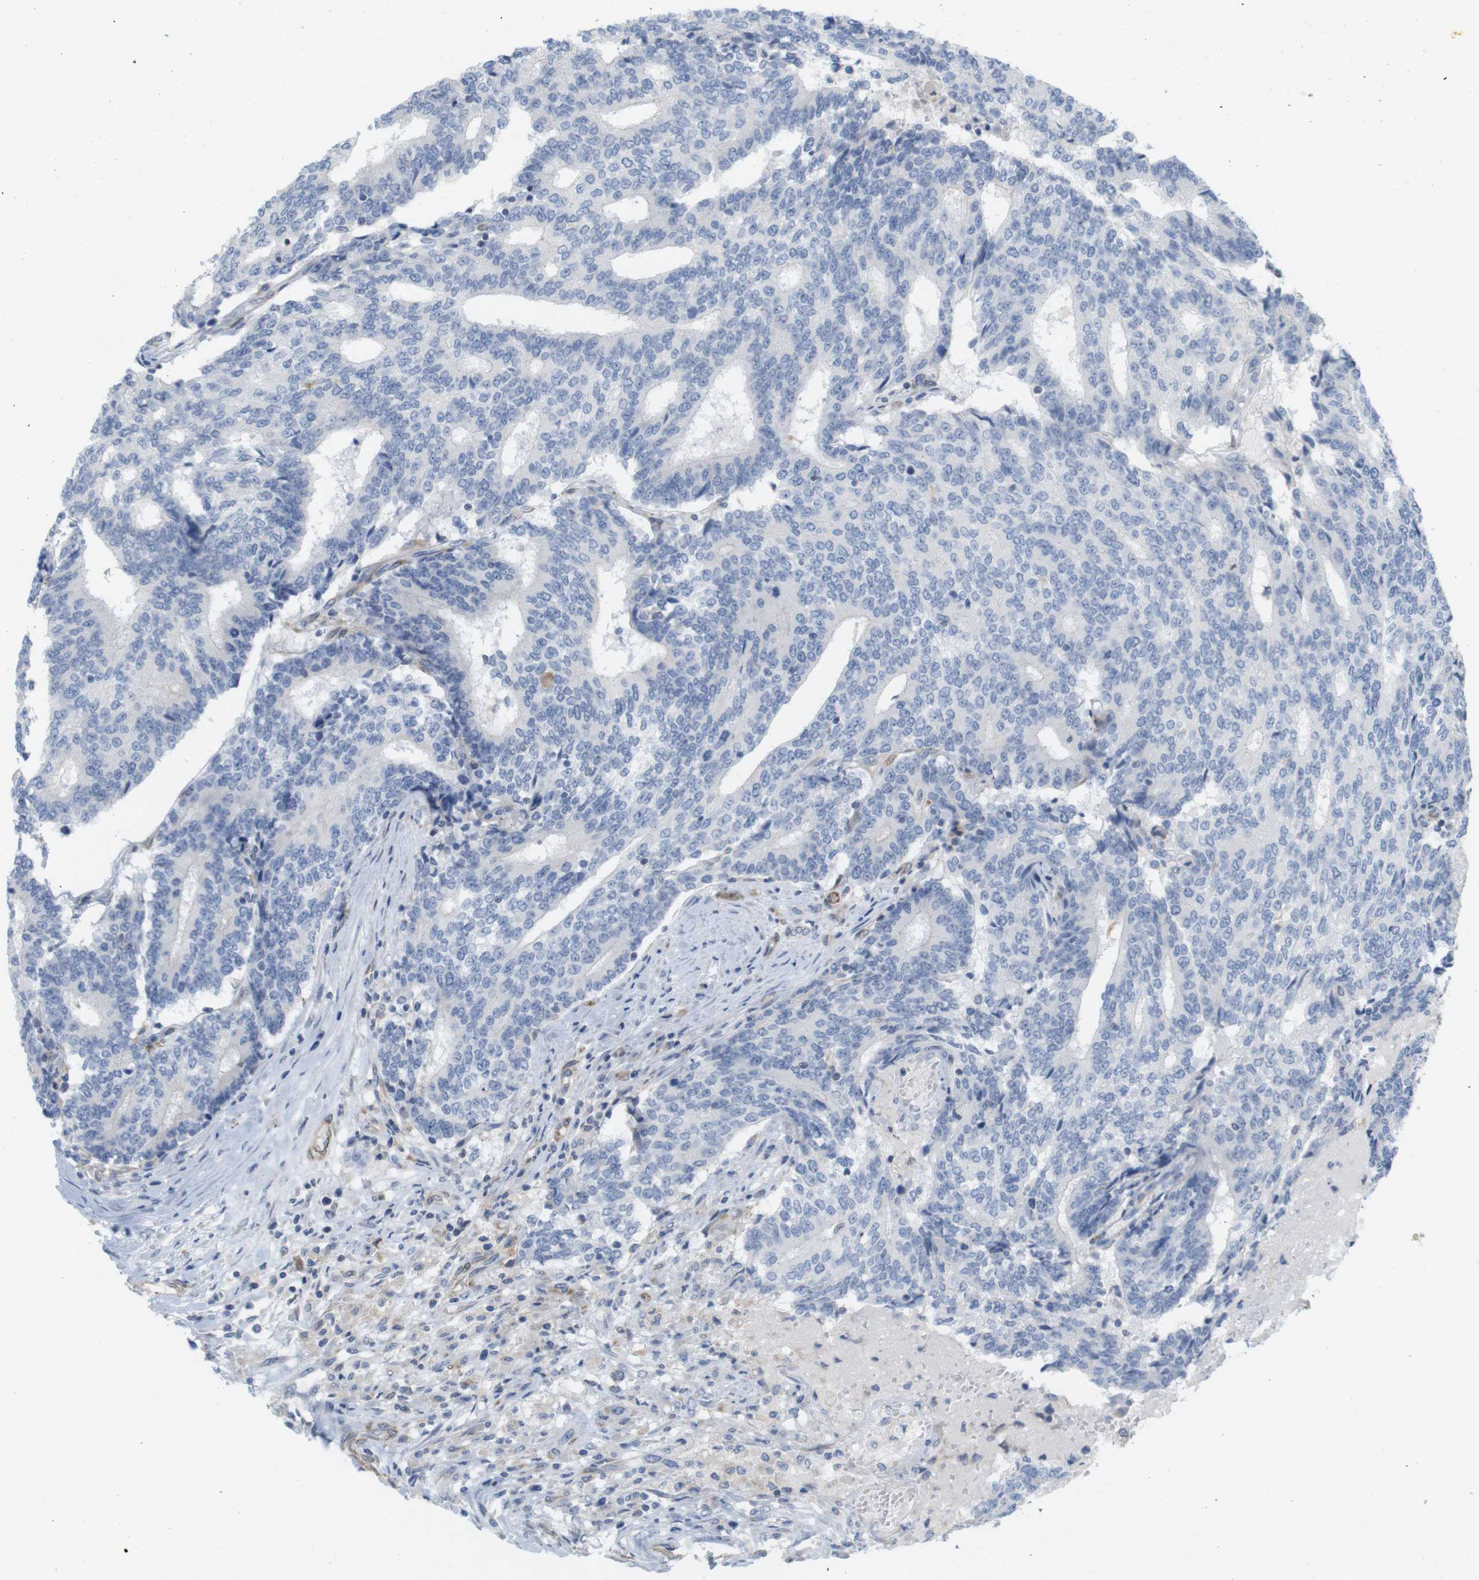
{"staining": {"intensity": "negative", "quantity": "none", "location": "none"}, "tissue": "prostate cancer", "cell_type": "Tumor cells", "image_type": "cancer", "snomed": [{"axis": "morphology", "description": "Normal tissue, NOS"}, {"axis": "morphology", "description": "Adenocarcinoma, High grade"}, {"axis": "topography", "description": "Prostate"}, {"axis": "topography", "description": "Seminal veicle"}], "caption": "An image of human high-grade adenocarcinoma (prostate) is negative for staining in tumor cells.", "gene": "ITPR1", "patient": {"sex": "male", "age": 55}}